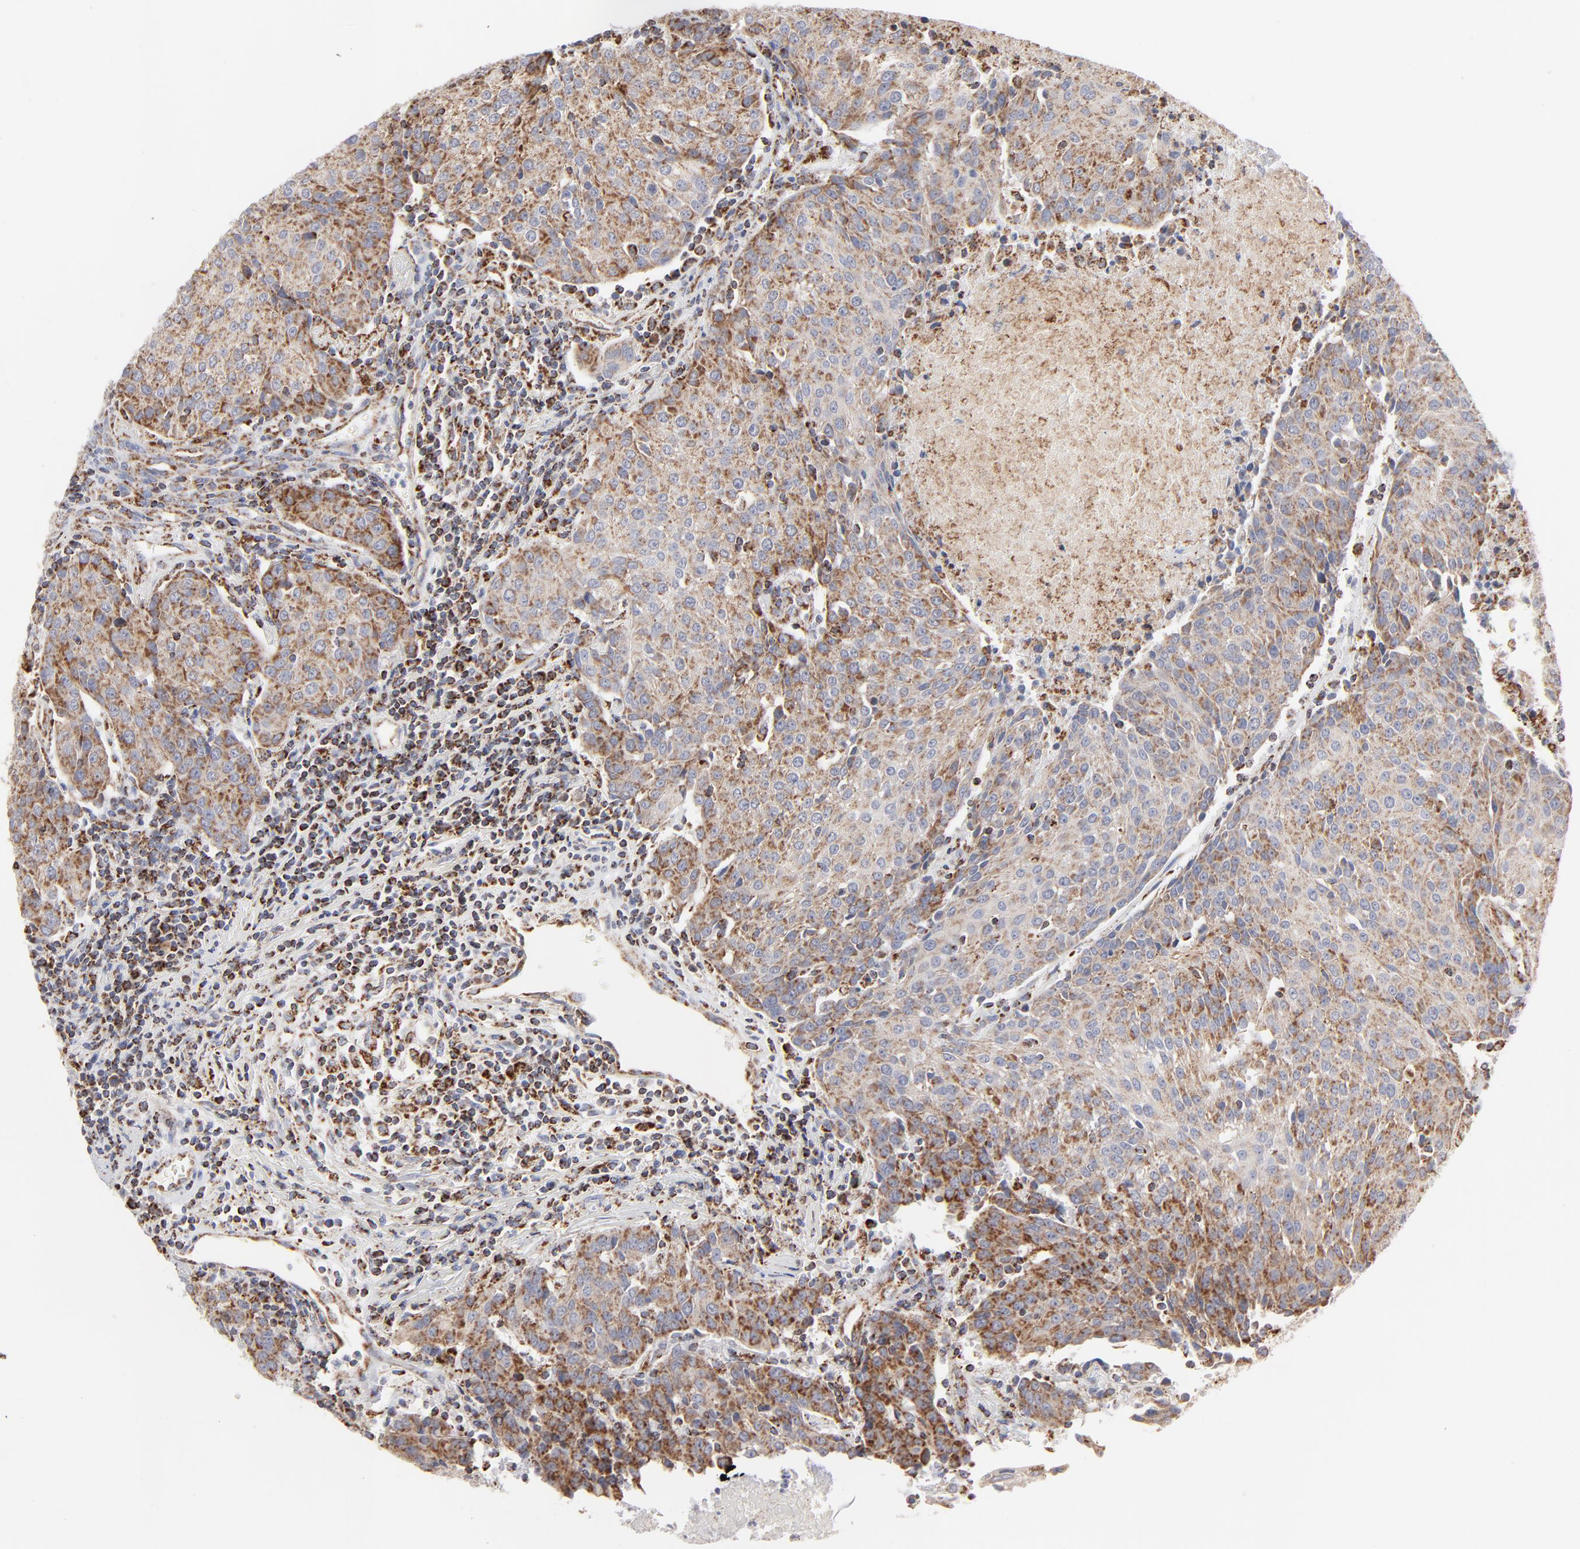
{"staining": {"intensity": "strong", "quantity": ">75%", "location": "cytoplasmic/membranous"}, "tissue": "urothelial cancer", "cell_type": "Tumor cells", "image_type": "cancer", "snomed": [{"axis": "morphology", "description": "Urothelial carcinoma, High grade"}, {"axis": "topography", "description": "Urinary bladder"}], "caption": "A high amount of strong cytoplasmic/membranous positivity is appreciated in about >75% of tumor cells in urothelial cancer tissue.", "gene": "ASB3", "patient": {"sex": "female", "age": 85}}